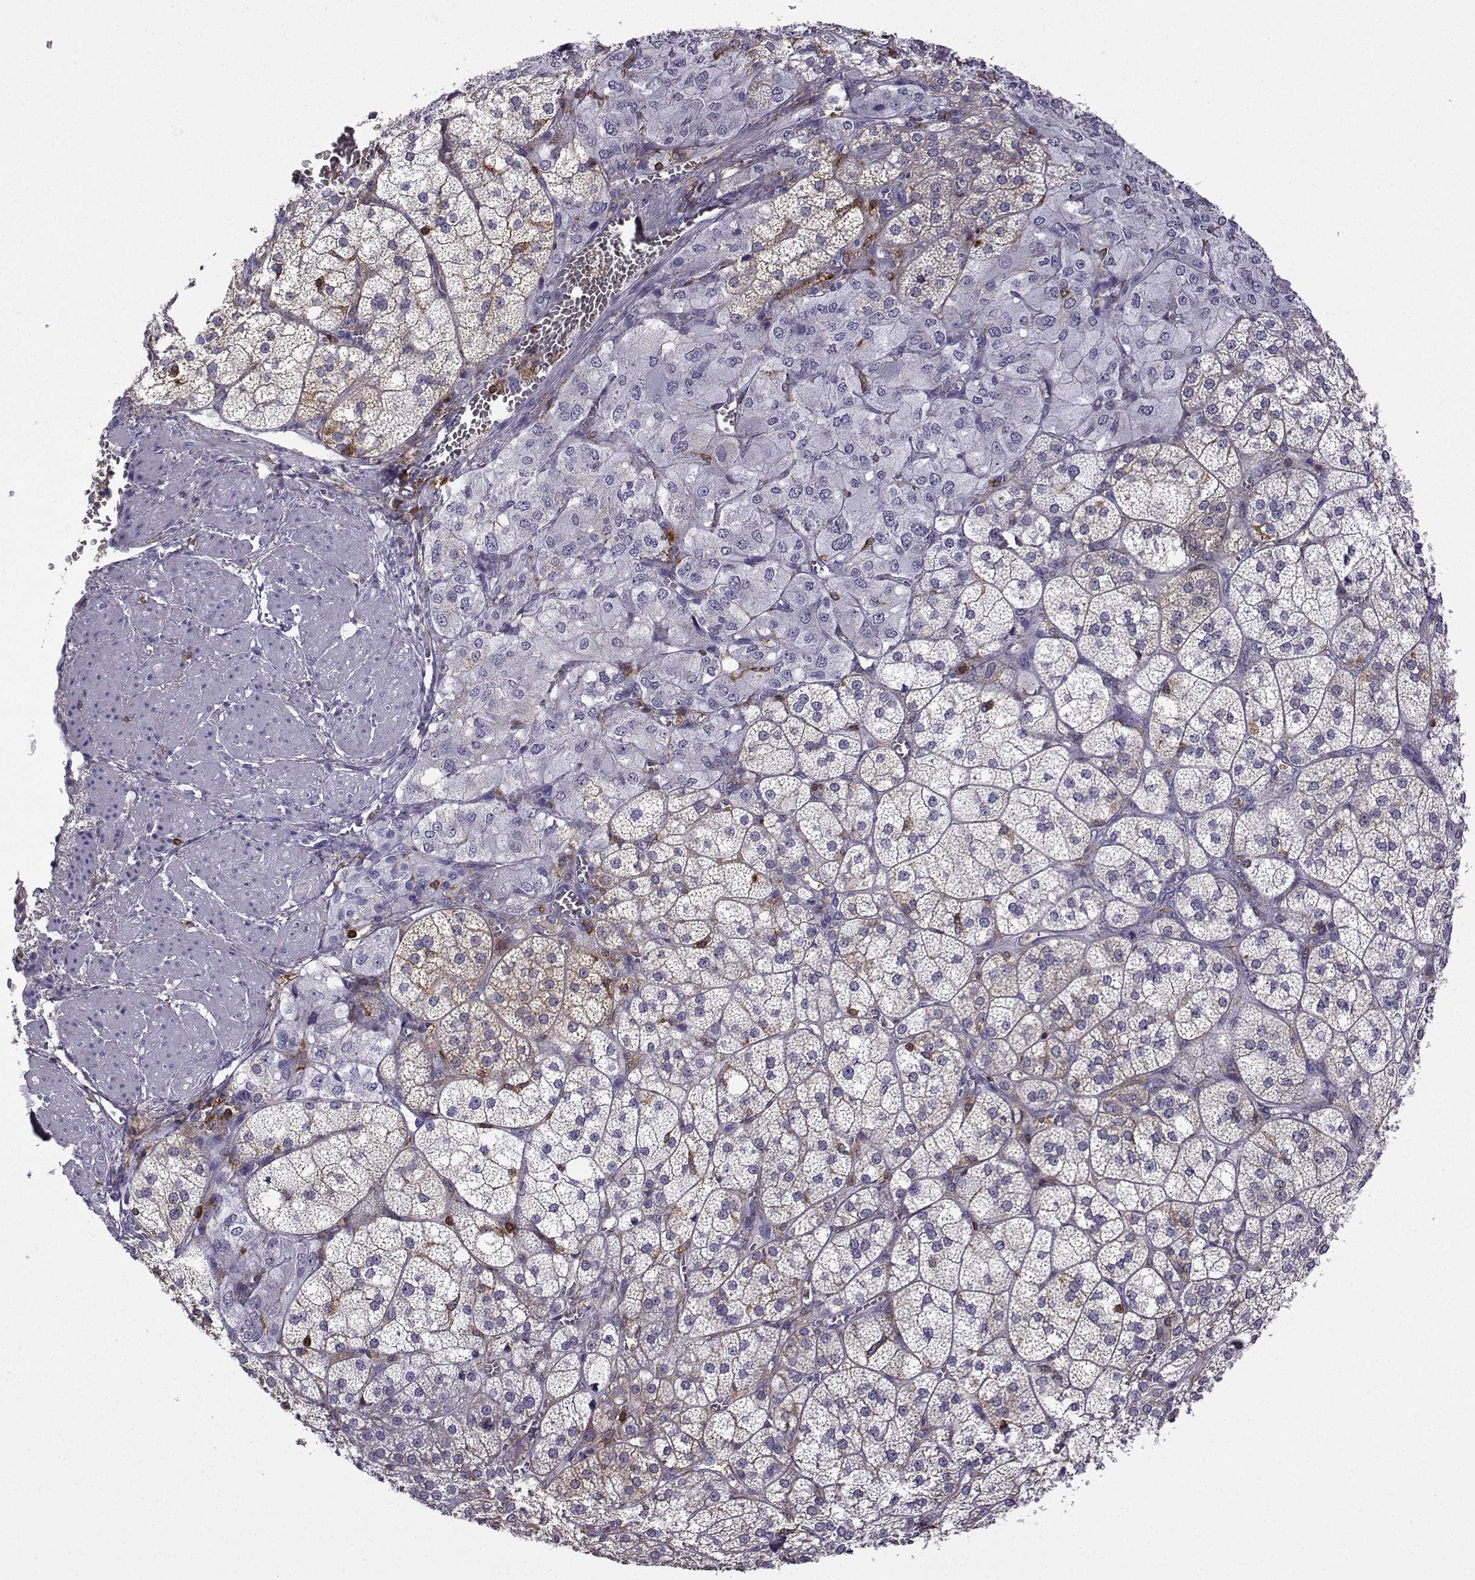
{"staining": {"intensity": "moderate", "quantity": "<25%", "location": "cytoplasmic/membranous"}, "tissue": "adrenal gland", "cell_type": "Glandular cells", "image_type": "normal", "snomed": [{"axis": "morphology", "description": "Normal tissue, NOS"}, {"axis": "topography", "description": "Adrenal gland"}], "caption": "IHC of normal human adrenal gland reveals low levels of moderate cytoplasmic/membranous expression in approximately <25% of glandular cells. (IHC, brightfield microscopy, high magnification).", "gene": "DOCK10", "patient": {"sex": "female", "age": 60}}